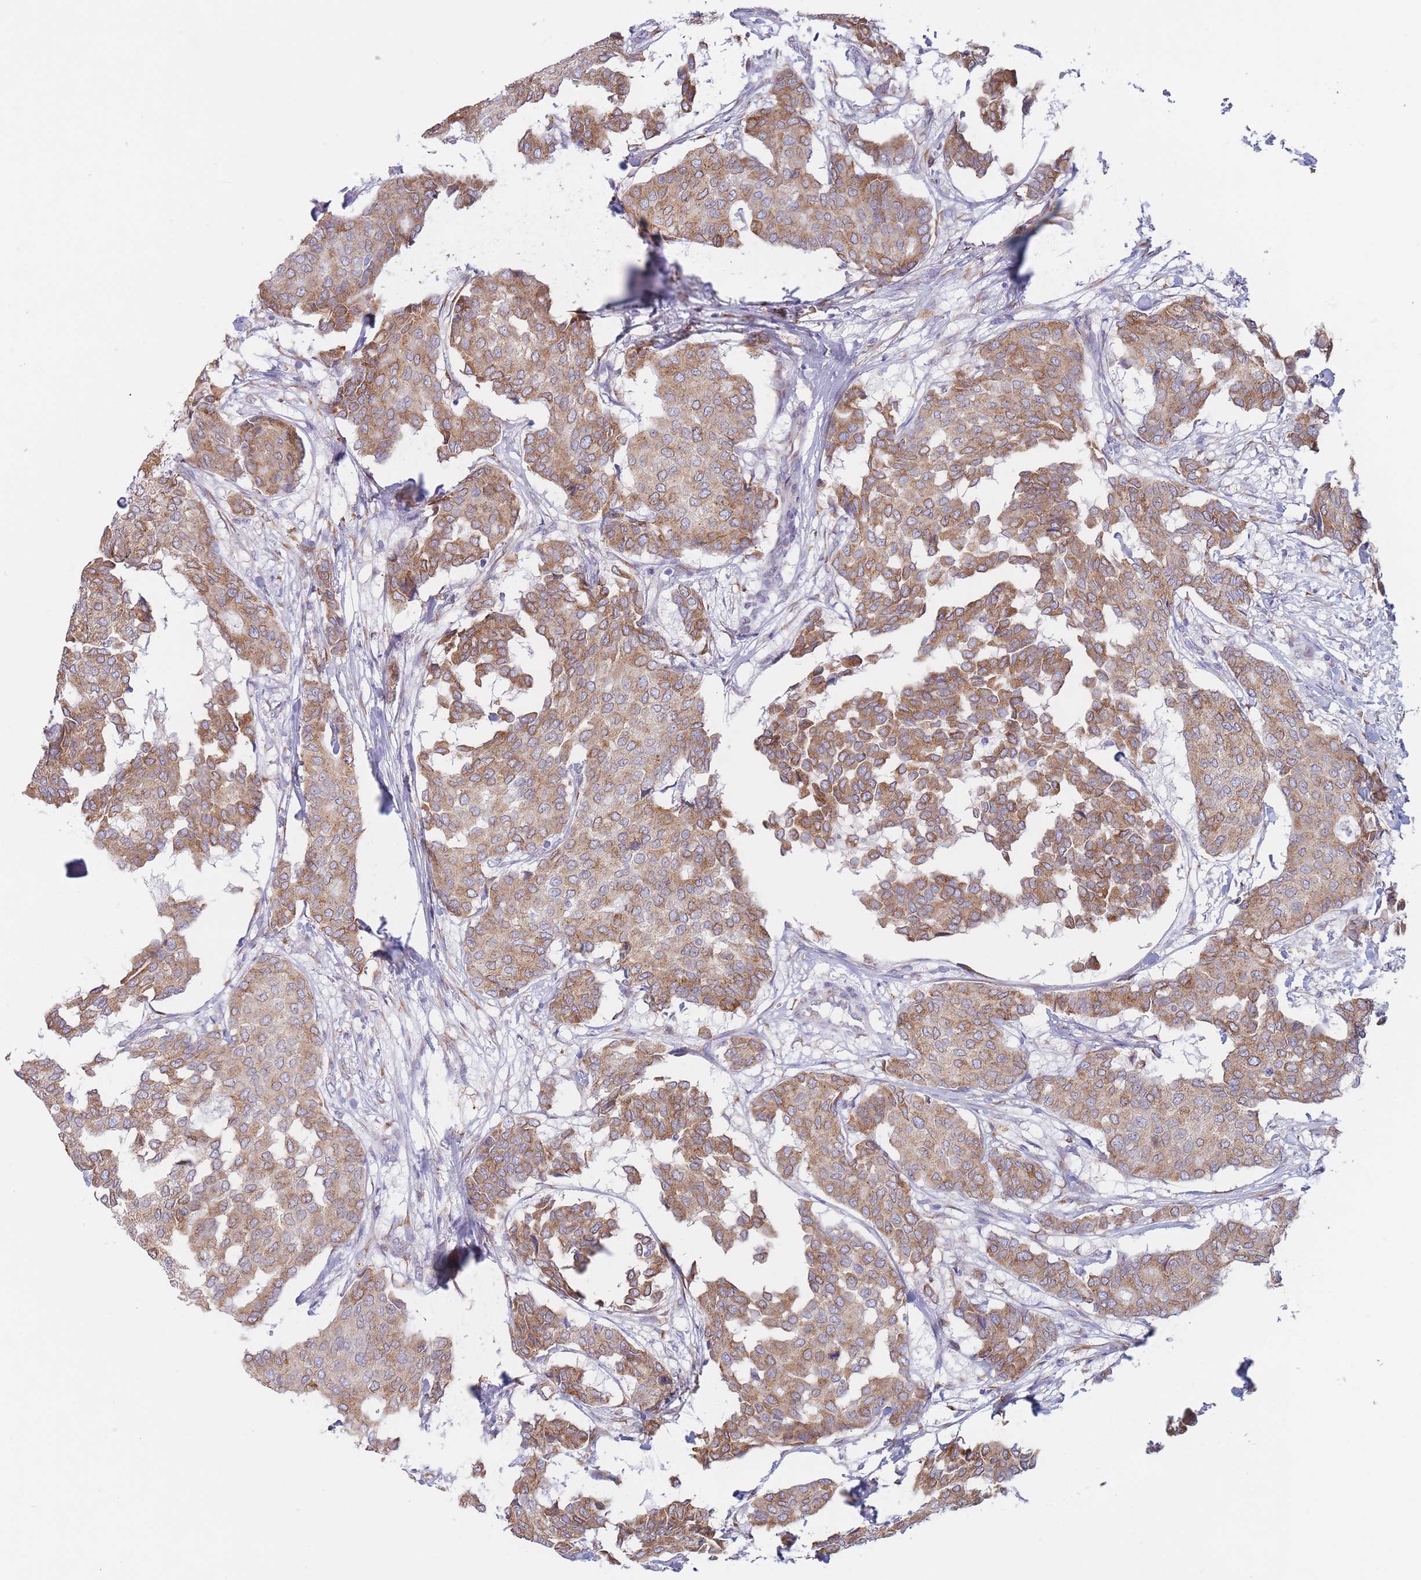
{"staining": {"intensity": "moderate", "quantity": ">75%", "location": "cytoplasmic/membranous"}, "tissue": "breast cancer", "cell_type": "Tumor cells", "image_type": "cancer", "snomed": [{"axis": "morphology", "description": "Duct carcinoma"}, {"axis": "topography", "description": "Breast"}], "caption": "Breast cancer was stained to show a protein in brown. There is medium levels of moderate cytoplasmic/membranous staining in about >75% of tumor cells.", "gene": "MRPL30", "patient": {"sex": "female", "age": 75}}